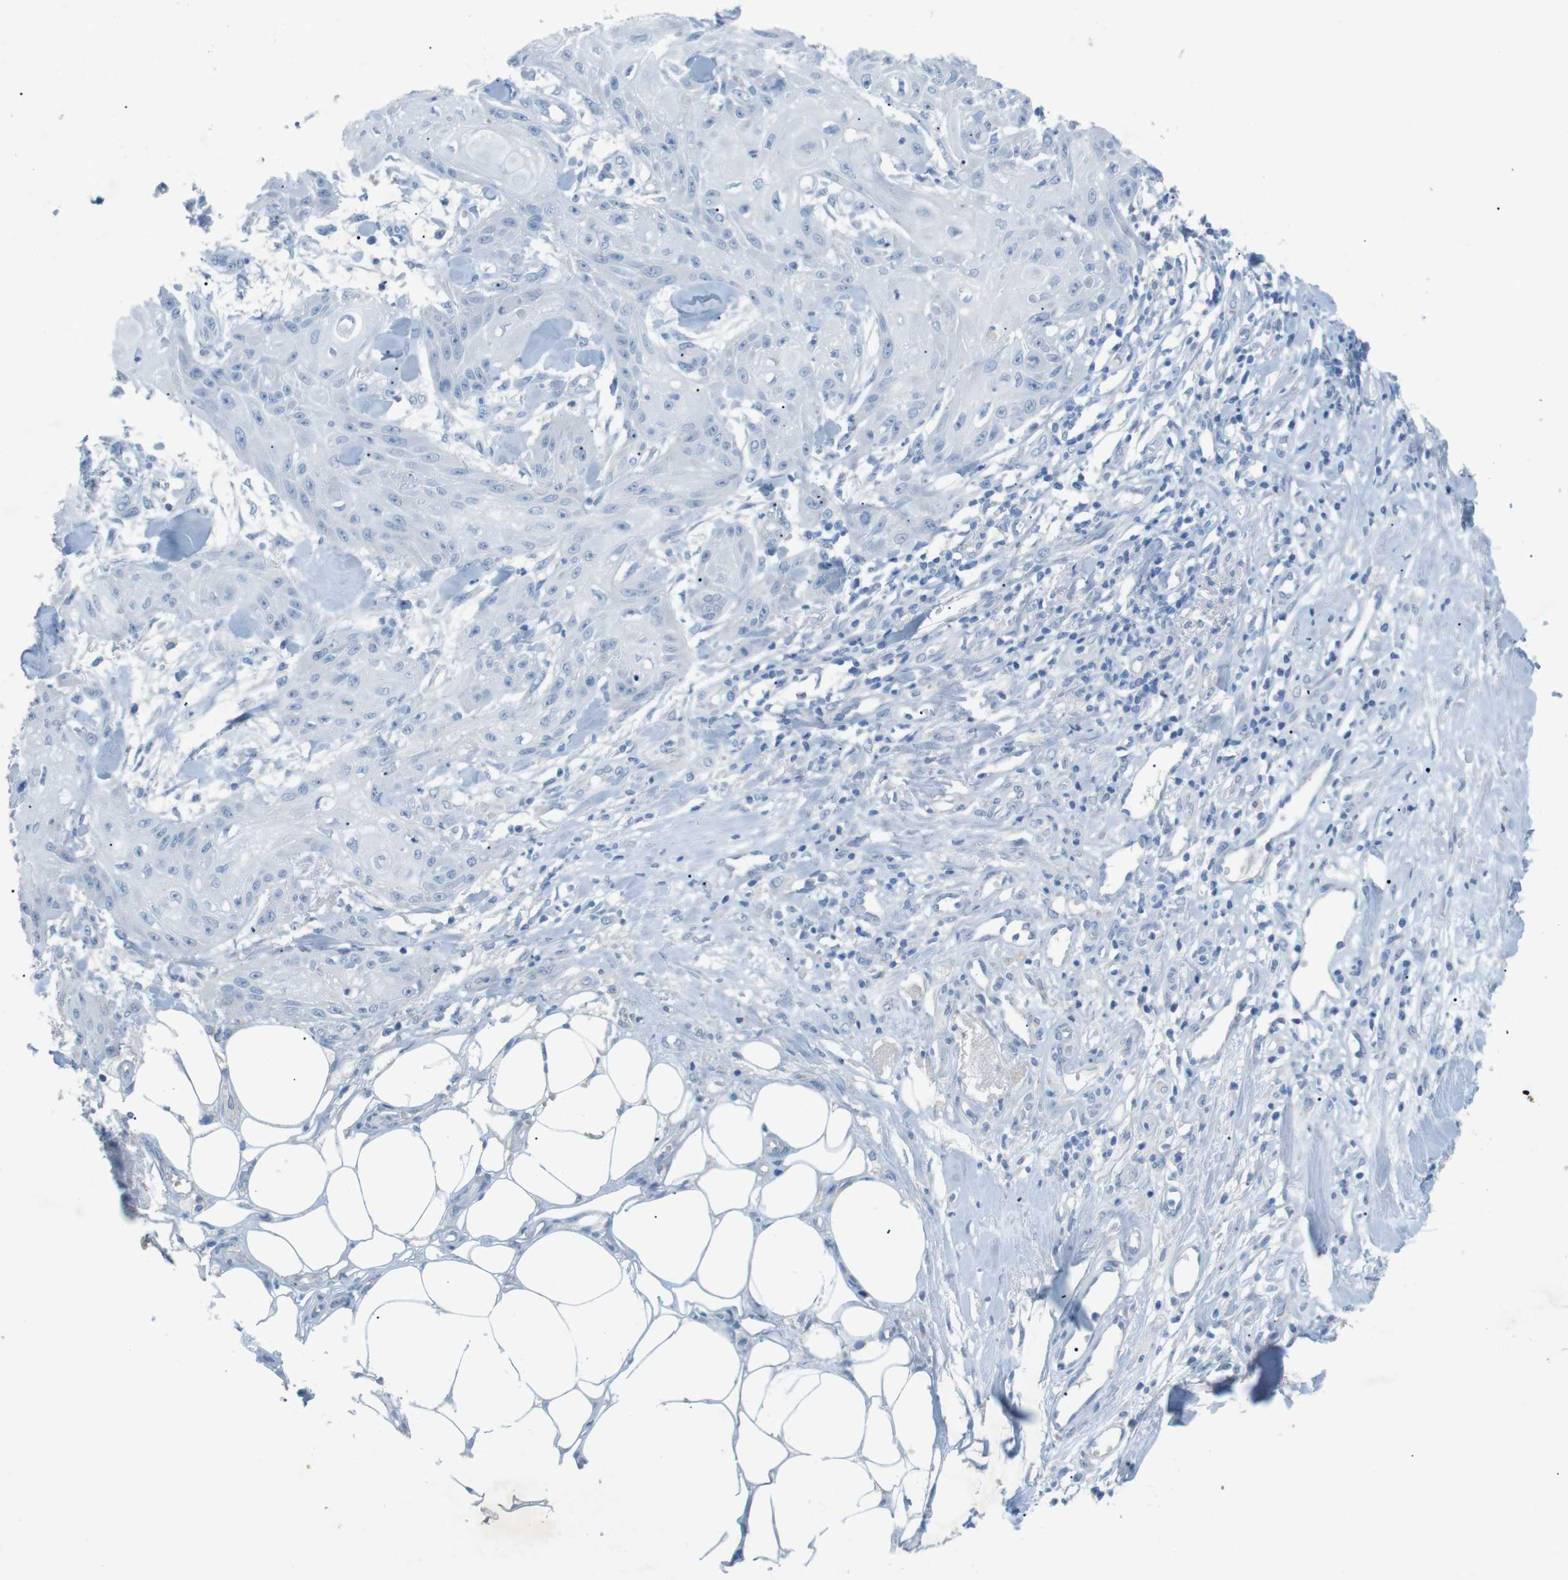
{"staining": {"intensity": "negative", "quantity": "none", "location": "none"}, "tissue": "skin cancer", "cell_type": "Tumor cells", "image_type": "cancer", "snomed": [{"axis": "morphology", "description": "Squamous cell carcinoma, NOS"}, {"axis": "topography", "description": "Skin"}], "caption": "Immunohistochemistry (IHC) micrograph of neoplastic tissue: human skin cancer stained with DAB exhibits no significant protein positivity in tumor cells. (Stains: DAB (3,3'-diaminobenzidine) IHC with hematoxylin counter stain, Microscopy: brightfield microscopy at high magnification).", "gene": "SALL4", "patient": {"sex": "male", "age": 74}}